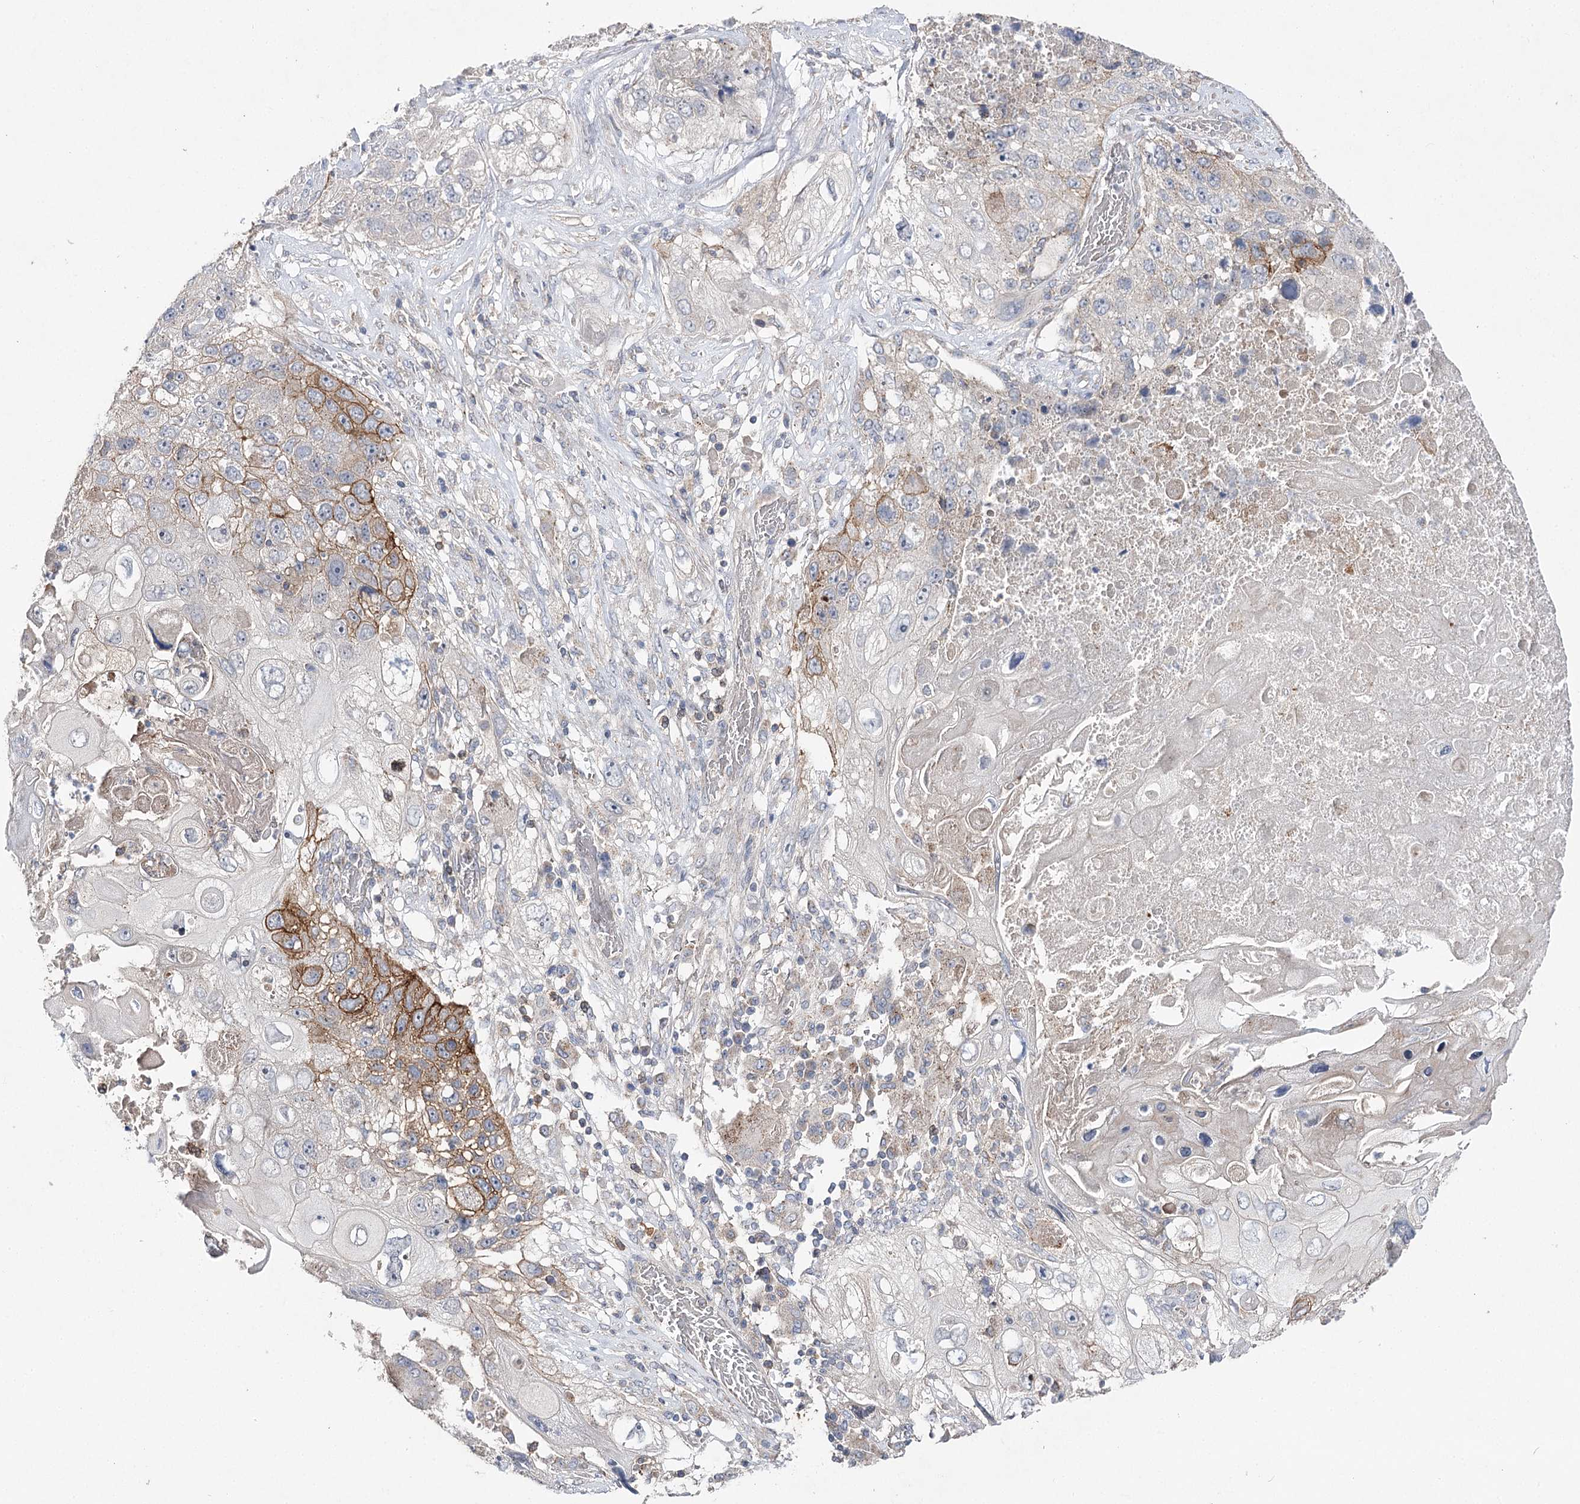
{"staining": {"intensity": "strong", "quantity": "<25%", "location": "cytoplasmic/membranous"}, "tissue": "lung cancer", "cell_type": "Tumor cells", "image_type": "cancer", "snomed": [{"axis": "morphology", "description": "Squamous cell carcinoma, NOS"}, {"axis": "topography", "description": "Lung"}], "caption": "Human squamous cell carcinoma (lung) stained with a brown dye demonstrates strong cytoplasmic/membranous positive positivity in about <25% of tumor cells.", "gene": "AURKC", "patient": {"sex": "male", "age": 61}}